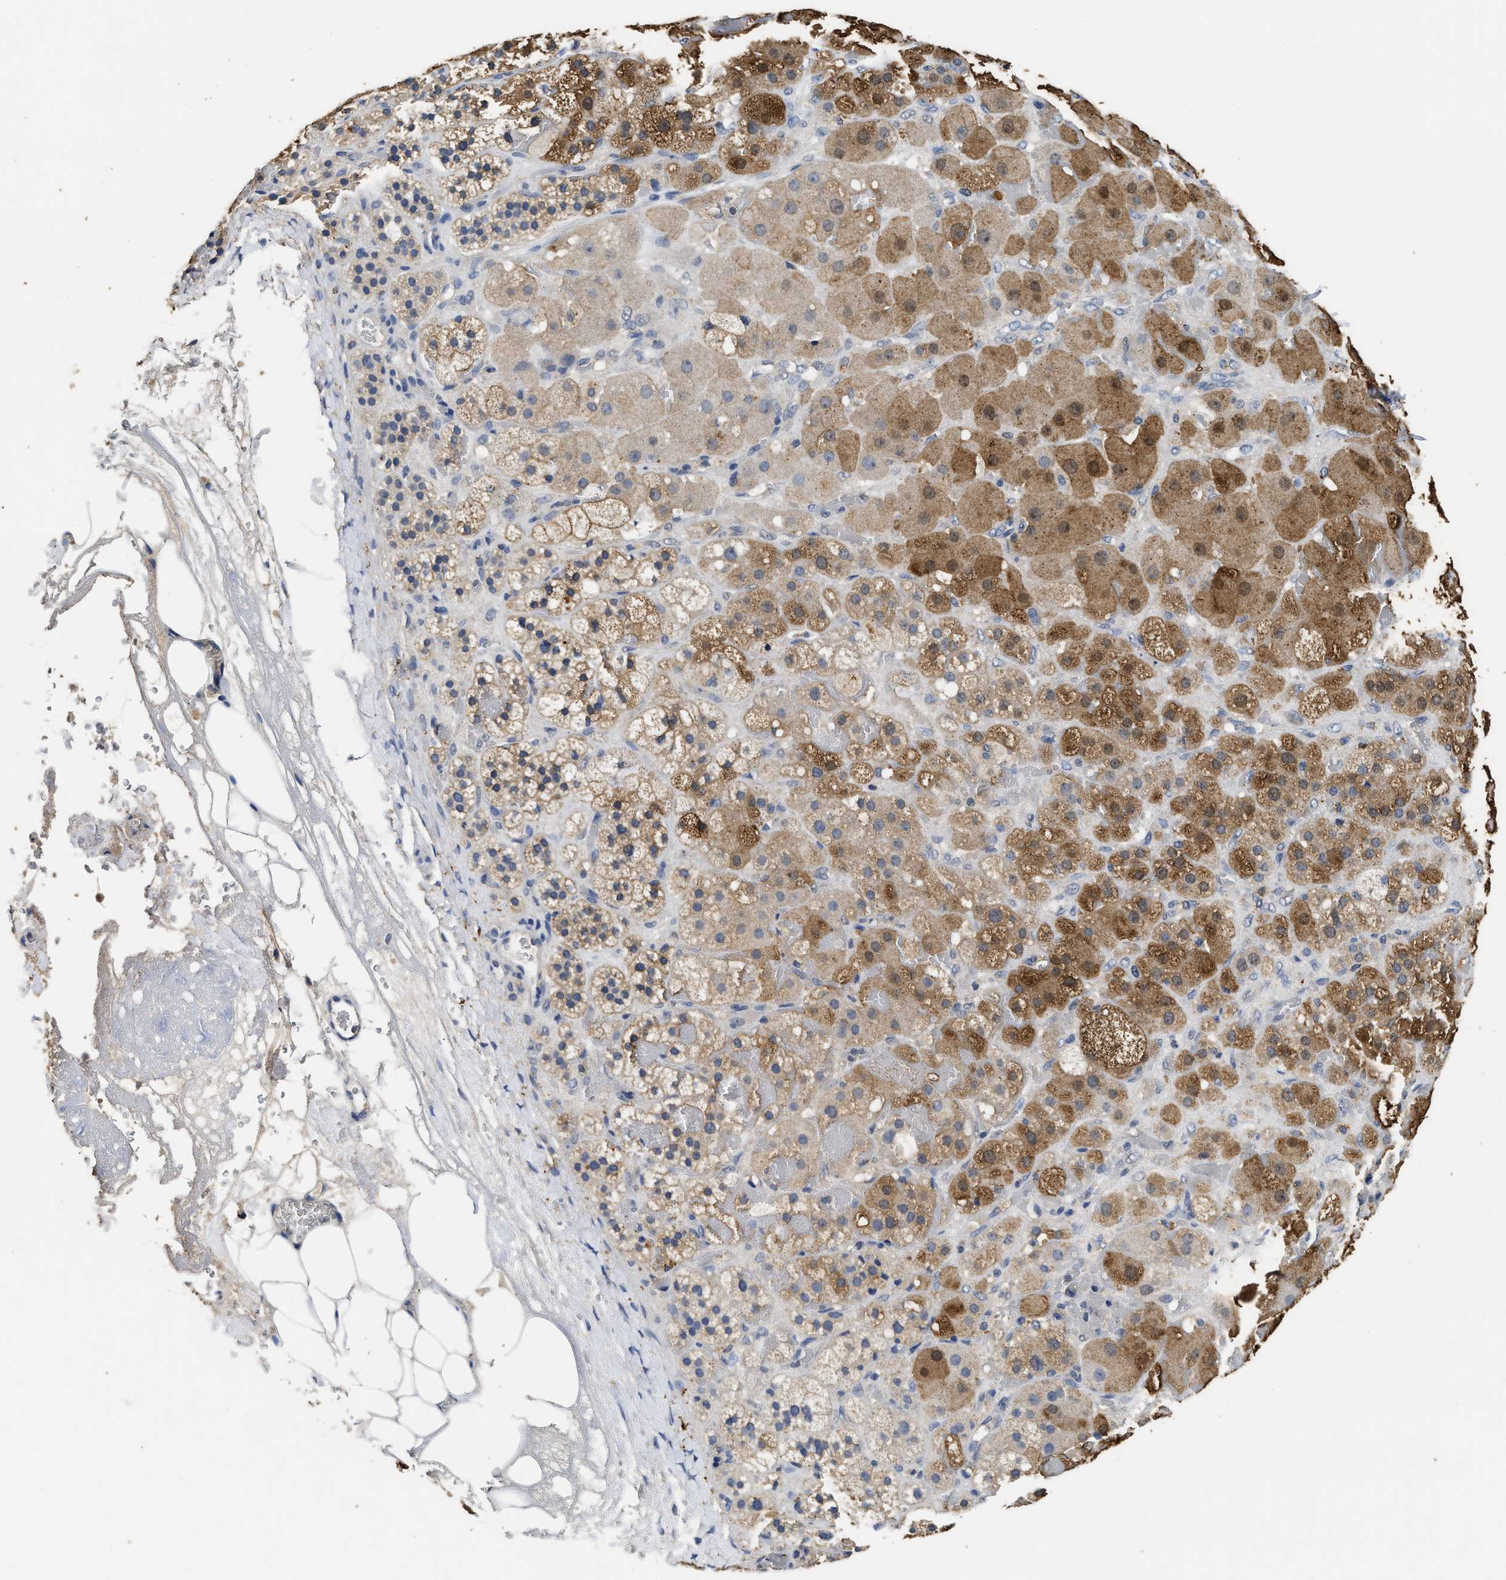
{"staining": {"intensity": "moderate", "quantity": ">75%", "location": "cytoplasmic/membranous"}, "tissue": "adrenal gland", "cell_type": "Glandular cells", "image_type": "normal", "snomed": [{"axis": "morphology", "description": "Normal tissue, NOS"}, {"axis": "topography", "description": "Adrenal gland"}], "caption": "Immunohistochemical staining of normal human adrenal gland displays >75% levels of moderate cytoplasmic/membranous protein staining in approximately >75% of glandular cells.", "gene": "CTNNA1", "patient": {"sex": "female", "age": 47}}